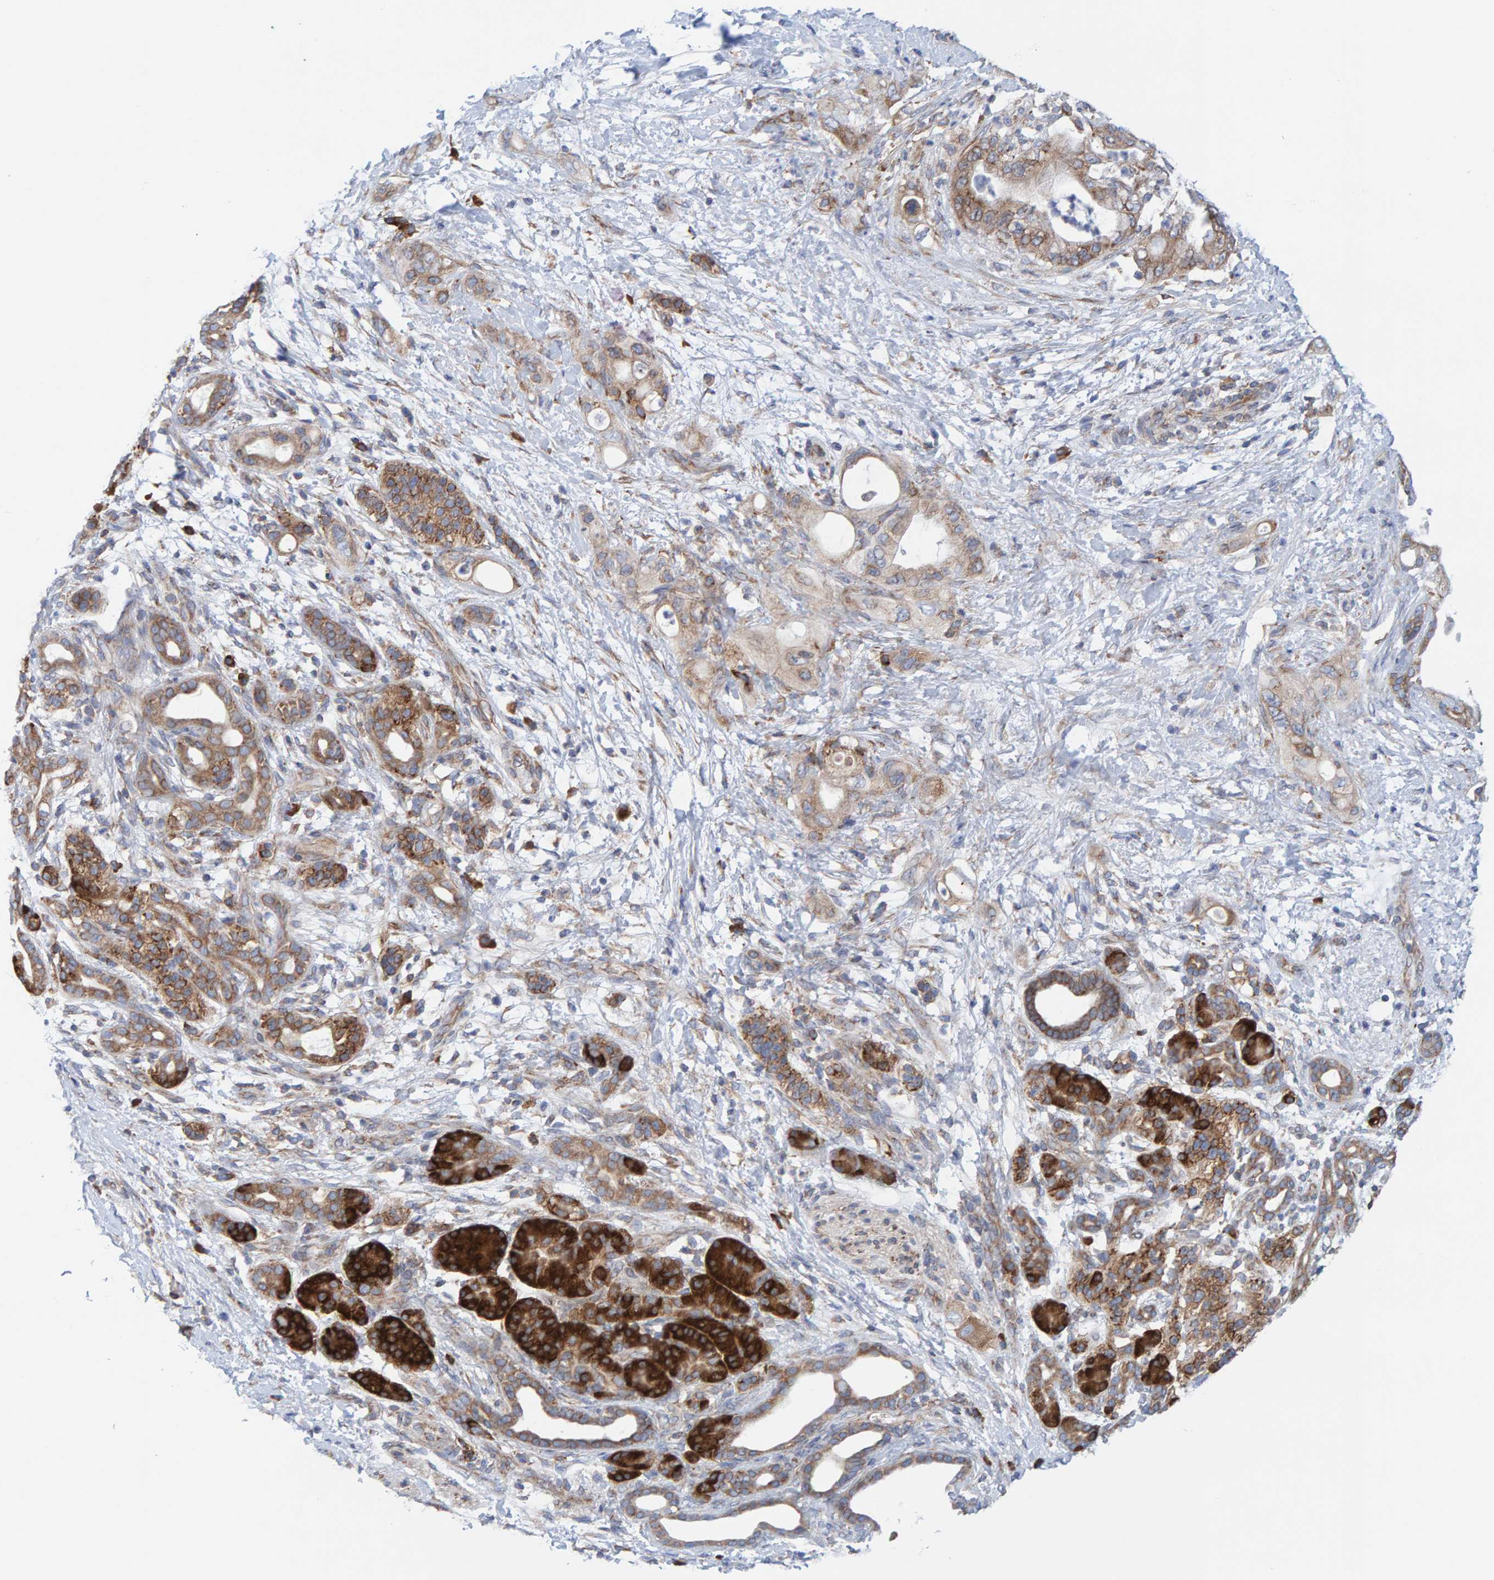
{"staining": {"intensity": "moderate", "quantity": ">75%", "location": "cytoplasmic/membranous"}, "tissue": "pancreatic cancer", "cell_type": "Tumor cells", "image_type": "cancer", "snomed": [{"axis": "morphology", "description": "Adenocarcinoma, NOS"}, {"axis": "topography", "description": "Pancreas"}], "caption": "Protein positivity by immunohistochemistry demonstrates moderate cytoplasmic/membranous expression in approximately >75% of tumor cells in pancreatic adenocarcinoma. The protein is stained brown, and the nuclei are stained in blue (DAB (3,3'-diaminobenzidine) IHC with brightfield microscopy, high magnification).", "gene": "CDK5RAP3", "patient": {"sex": "male", "age": 59}}